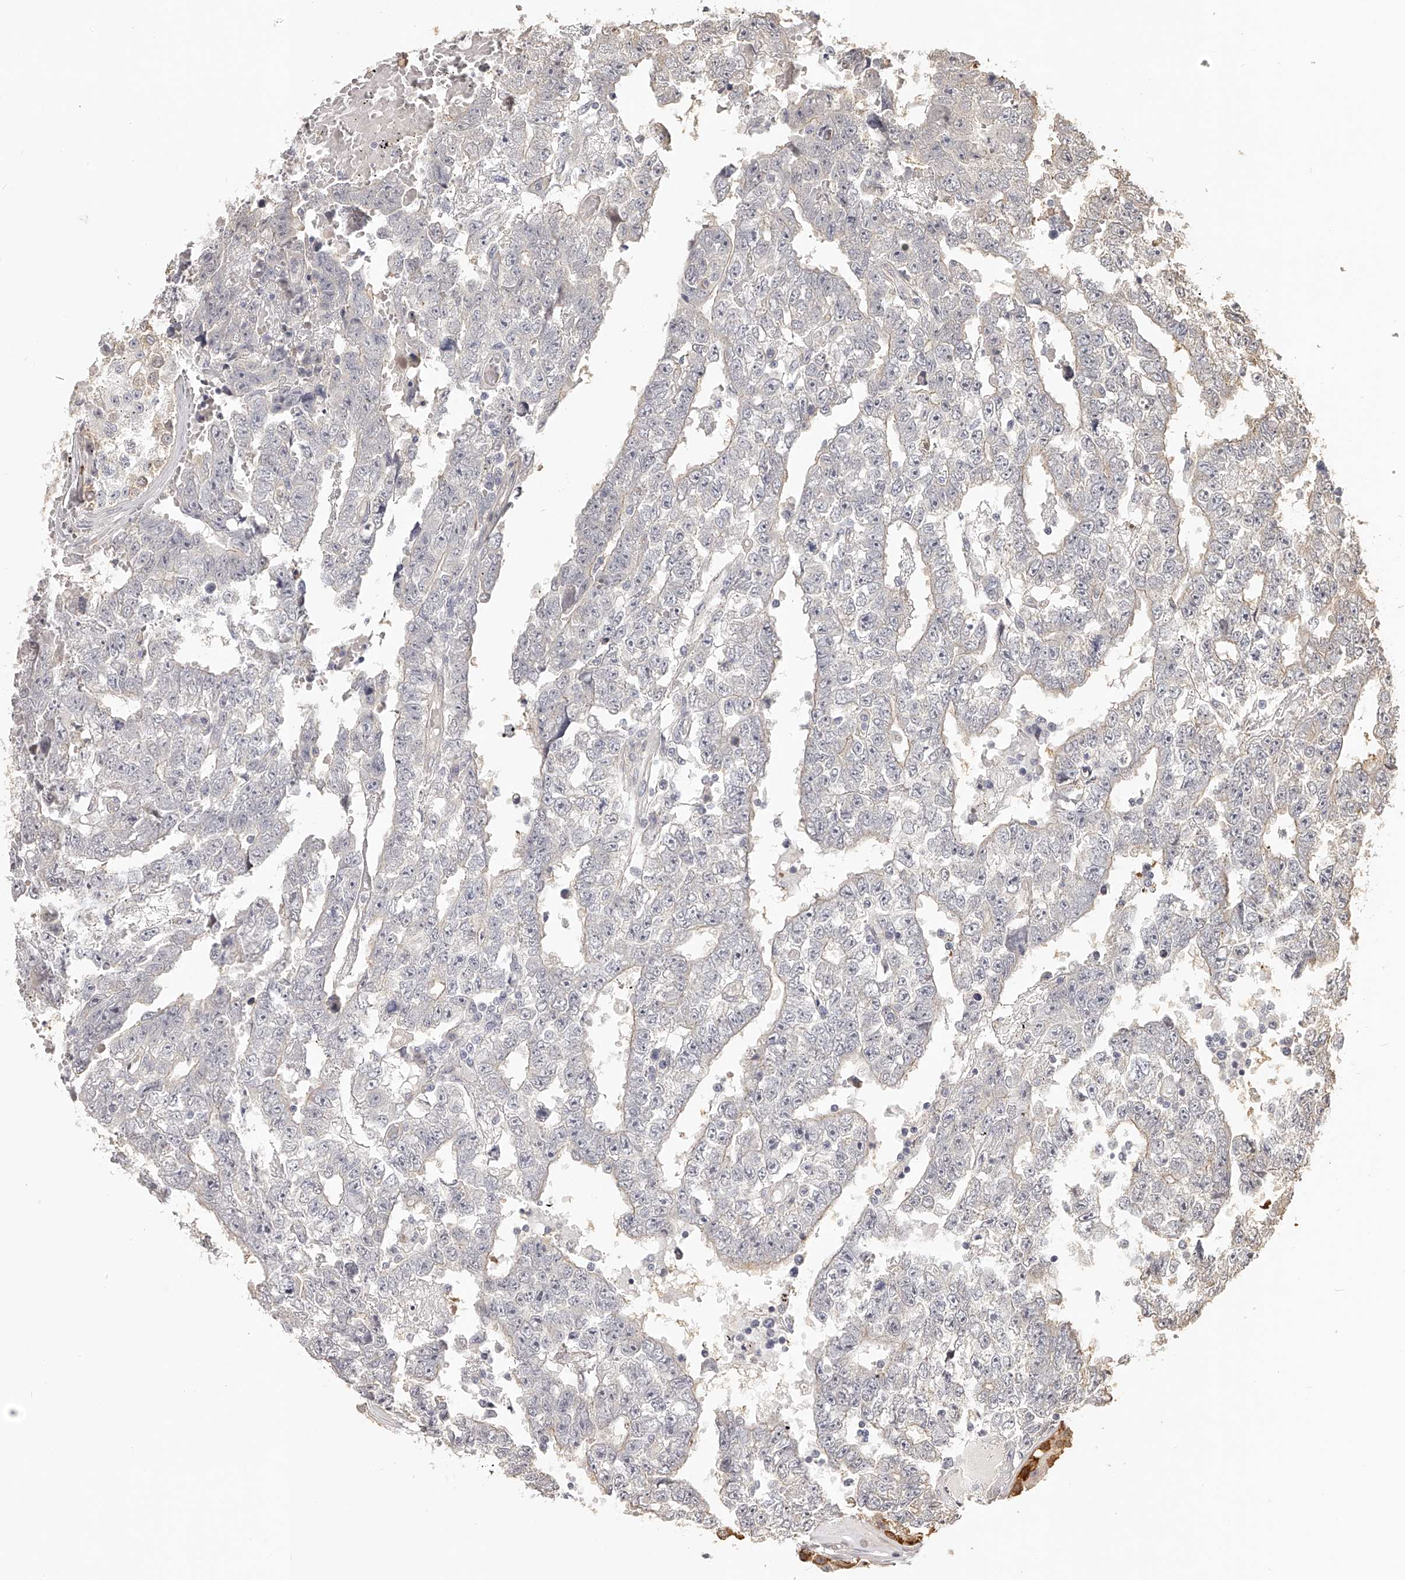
{"staining": {"intensity": "negative", "quantity": "none", "location": "none"}, "tissue": "testis cancer", "cell_type": "Tumor cells", "image_type": "cancer", "snomed": [{"axis": "morphology", "description": "Carcinoma, Embryonal, NOS"}, {"axis": "topography", "description": "Testis"}], "caption": "Histopathology image shows no significant protein positivity in tumor cells of embryonal carcinoma (testis).", "gene": "ZNF582", "patient": {"sex": "male", "age": 25}}